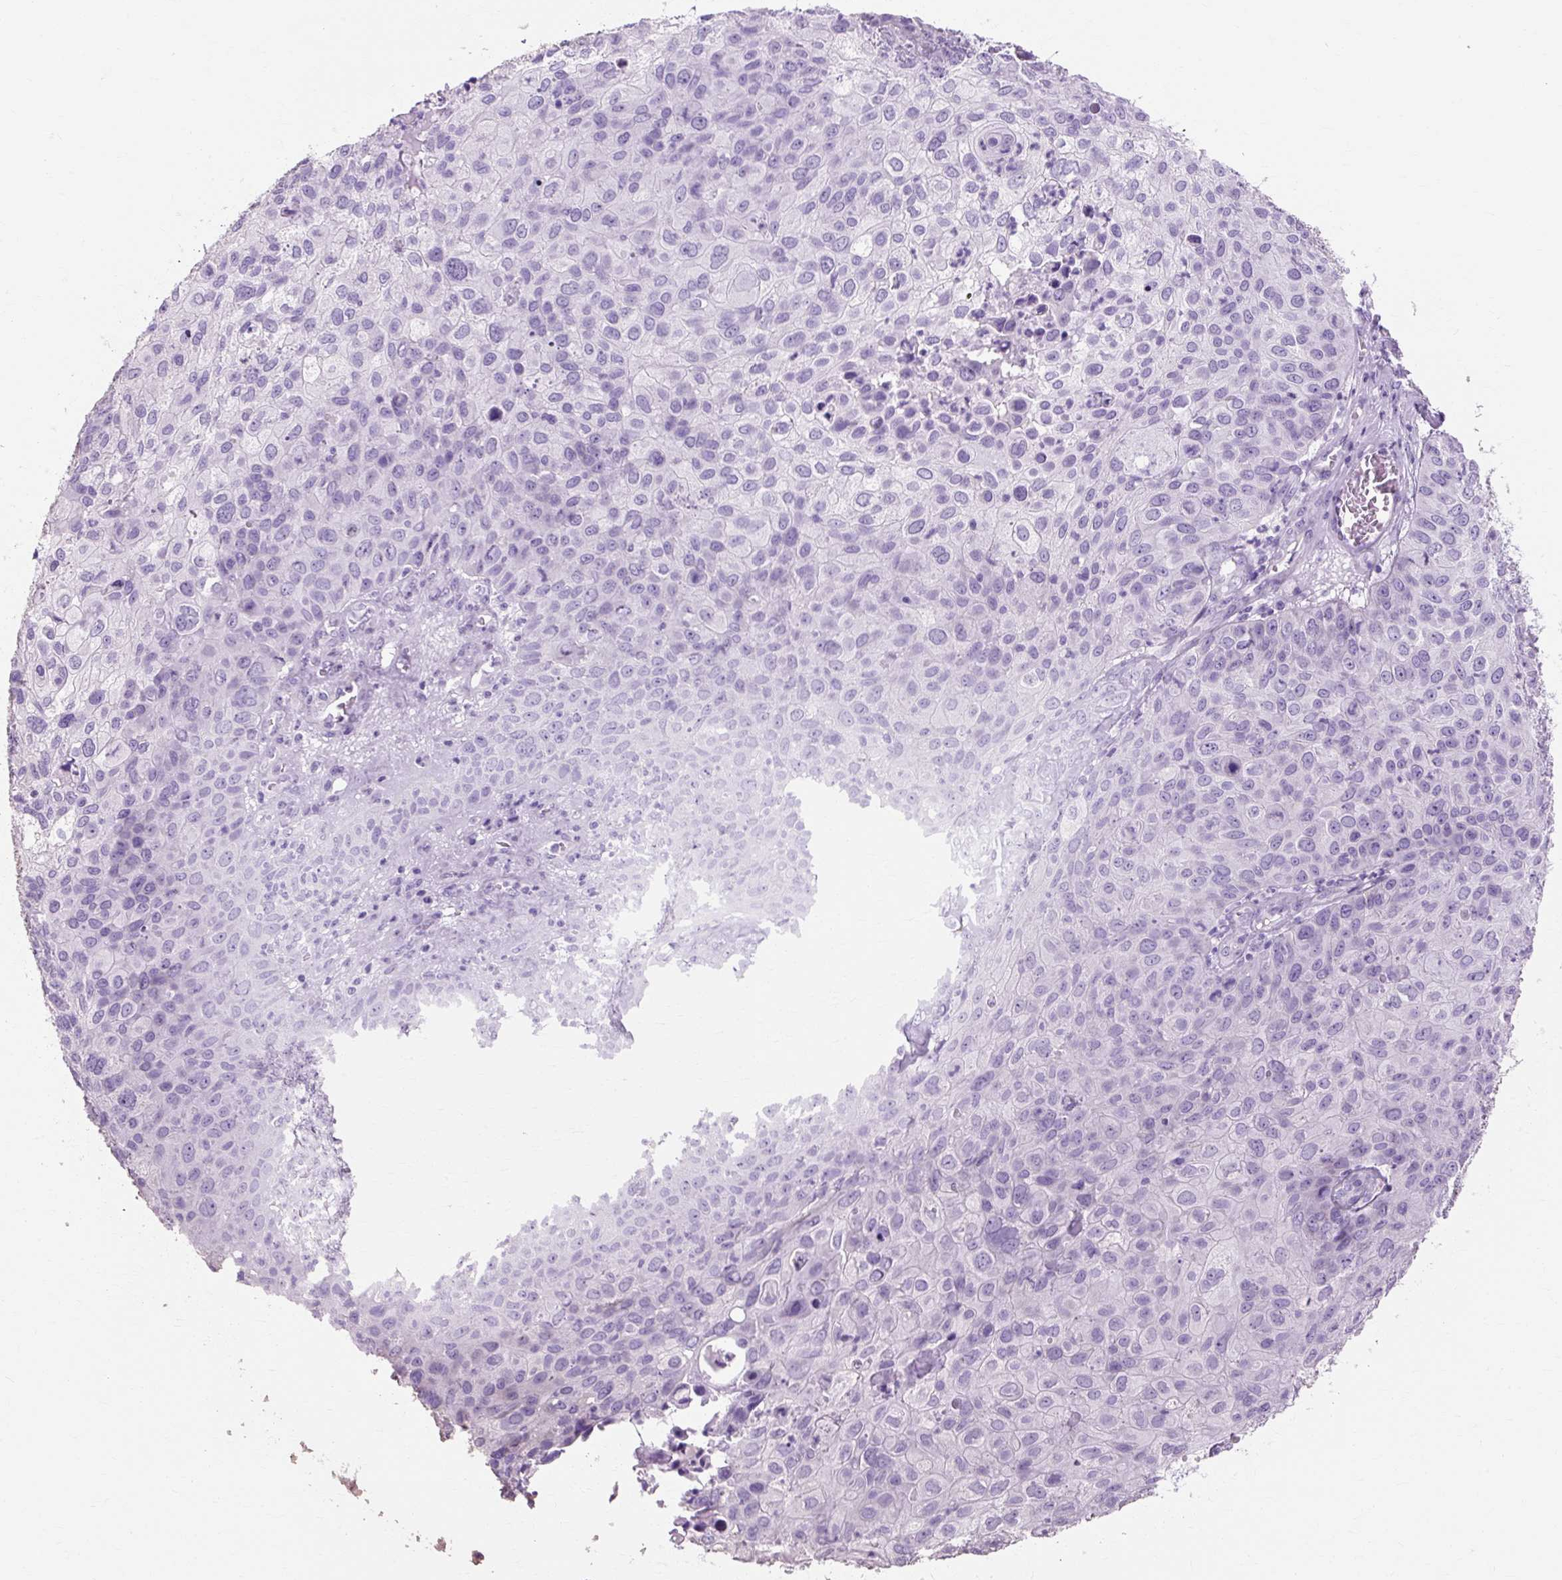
{"staining": {"intensity": "negative", "quantity": "none", "location": "none"}, "tissue": "skin cancer", "cell_type": "Tumor cells", "image_type": "cancer", "snomed": [{"axis": "morphology", "description": "Squamous cell carcinoma, NOS"}, {"axis": "topography", "description": "Skin"}], "caption": "Immunohistochemistry (IHC) micrograph of neoplastic tissue: human skin cancer (squamous cell carcinoma) stained with DAB demonstrates no significant protein expression in tumor cells.", "gene": "TMEM89", "patient": {"sex": "male", "age": 87}}